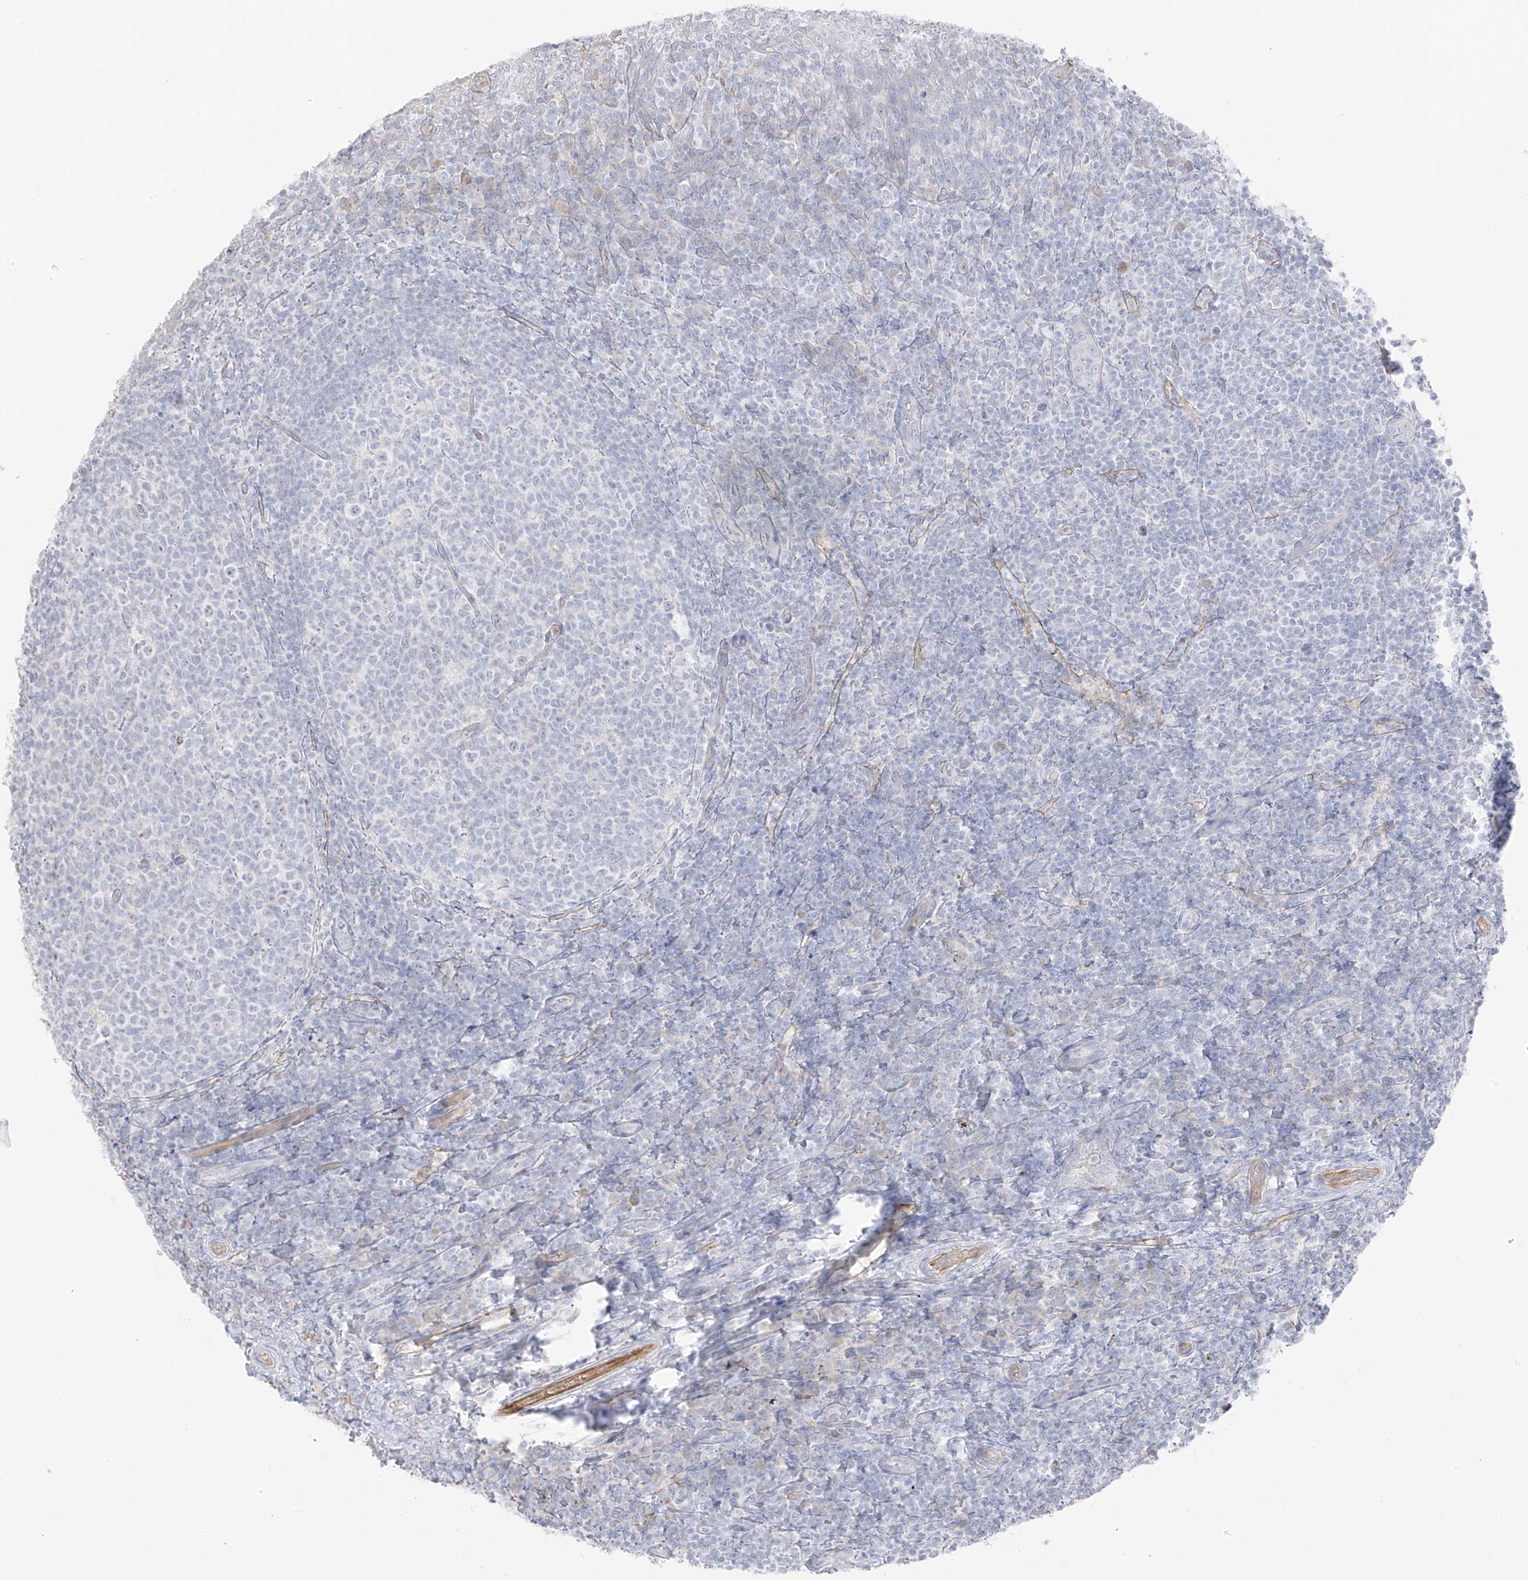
{"staining": {"intensity": "negative", "quantity": "none", "location": "none"}, "tissue": "tonsil", "cell_type": "Germinal center cells", "image_type": "normal", "snomed": [{"axis": "morphology", "description": "Normal tissue, NOS"}, {"axis": "topography", "description": "Tonsil"}], "caption": "Germinal center cells show no significant staining in unremarkable tonsil. (Stains: DAB (3,3'-diaminobenzidine) immunohistochemistry with hematoxylin counter stain, Microscopy: brightfield microscopy at high magnification).", "gene": "C11orf87", "patient": {"sex": "female", "age": 19}}